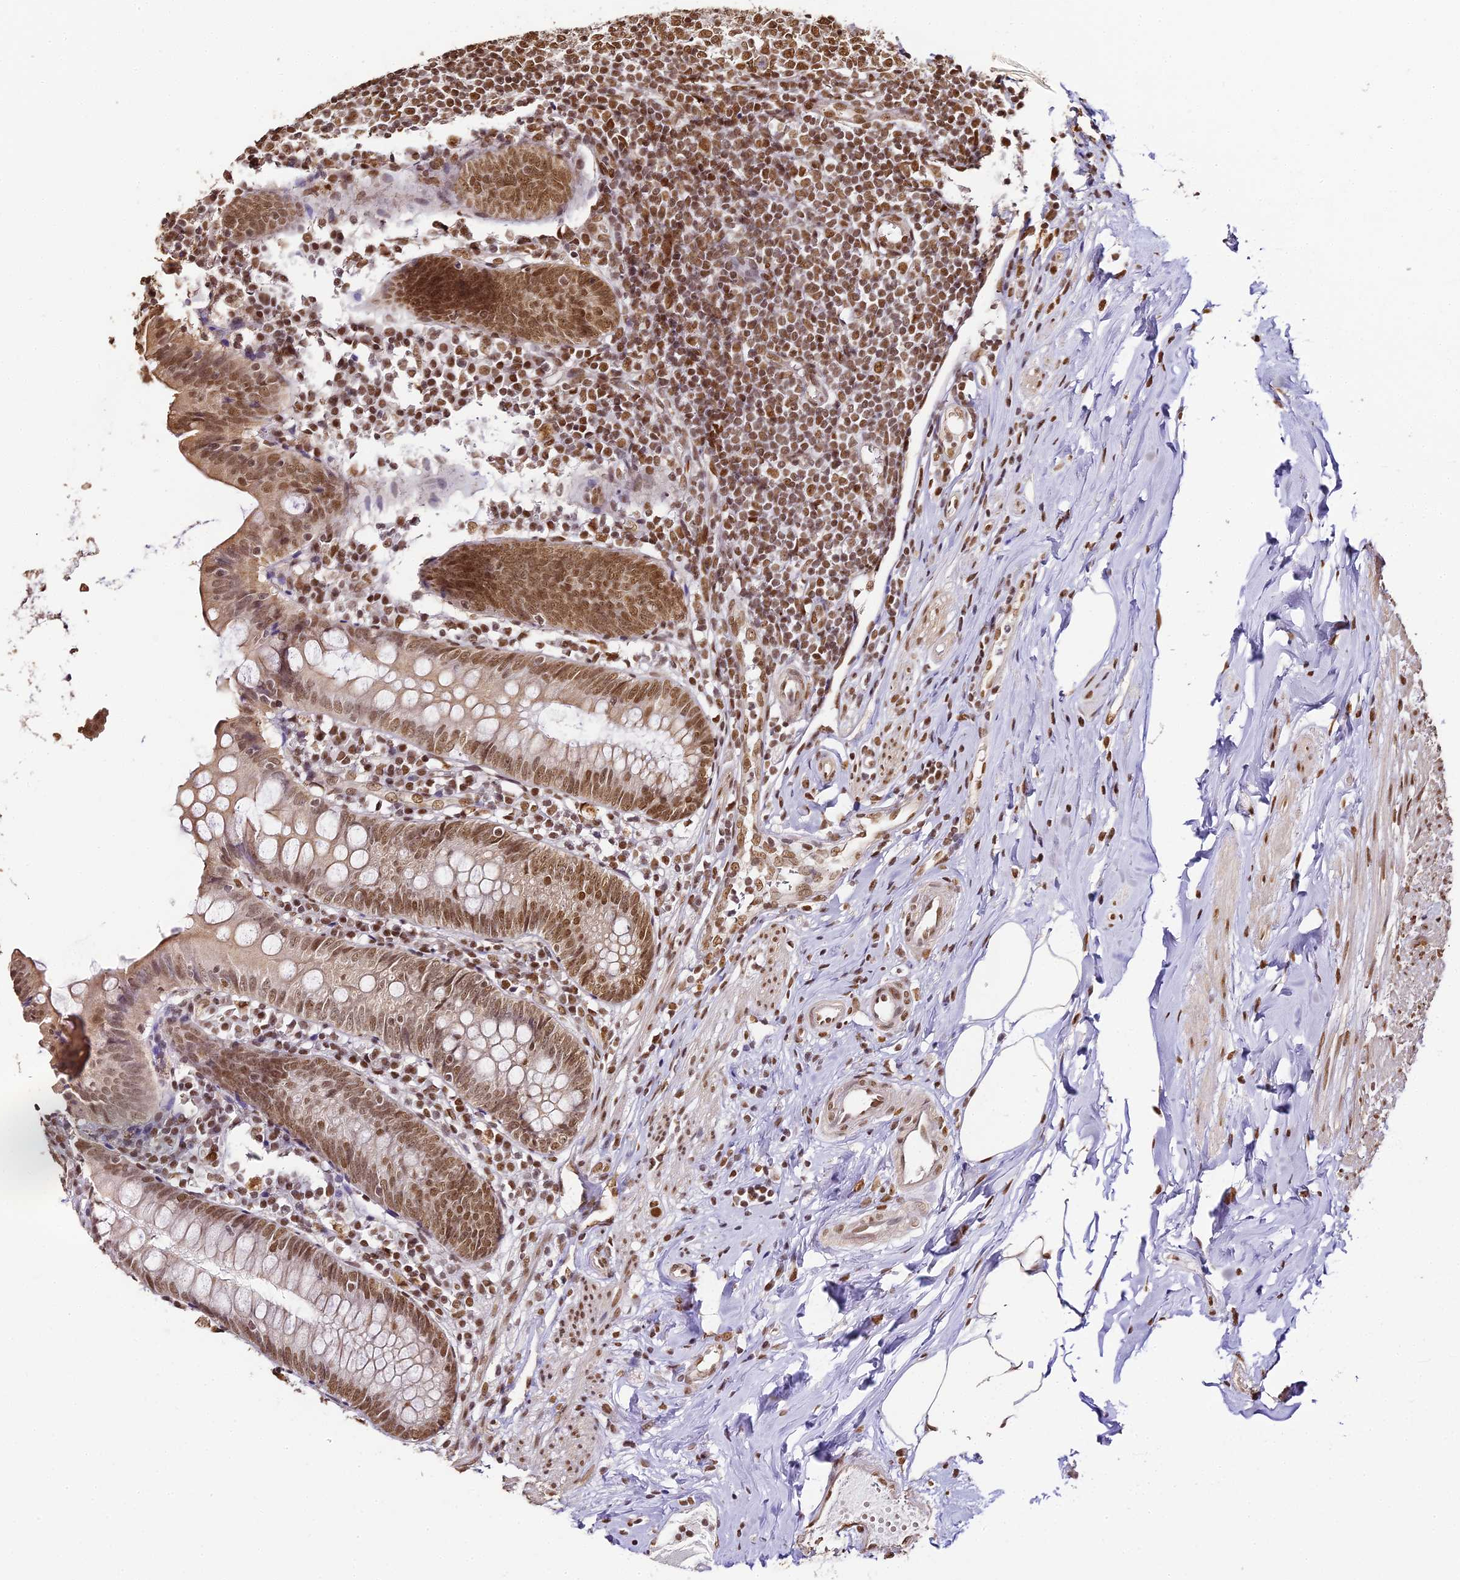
{"staining": {"intensity": "moderate", "quantity": ">75%", "location": "cytoplasmic/membranous,nuclear"}, "tissue": "appendix", "cell_type": "Glandular cells", "image_type": "normal", "snomed": [{"axis": "morphology", "description": "Normal tissue, NOS"}, {"axis": "topography", "description": "Appendix"}], "caption": "The immunohistochemical stain labels moderate cytoplasmic/membranous,nuclear staining in glandular cells of benign appendix.", "gene": "HNRNPA1", "patient": {"sex": "female", "age": 54}}